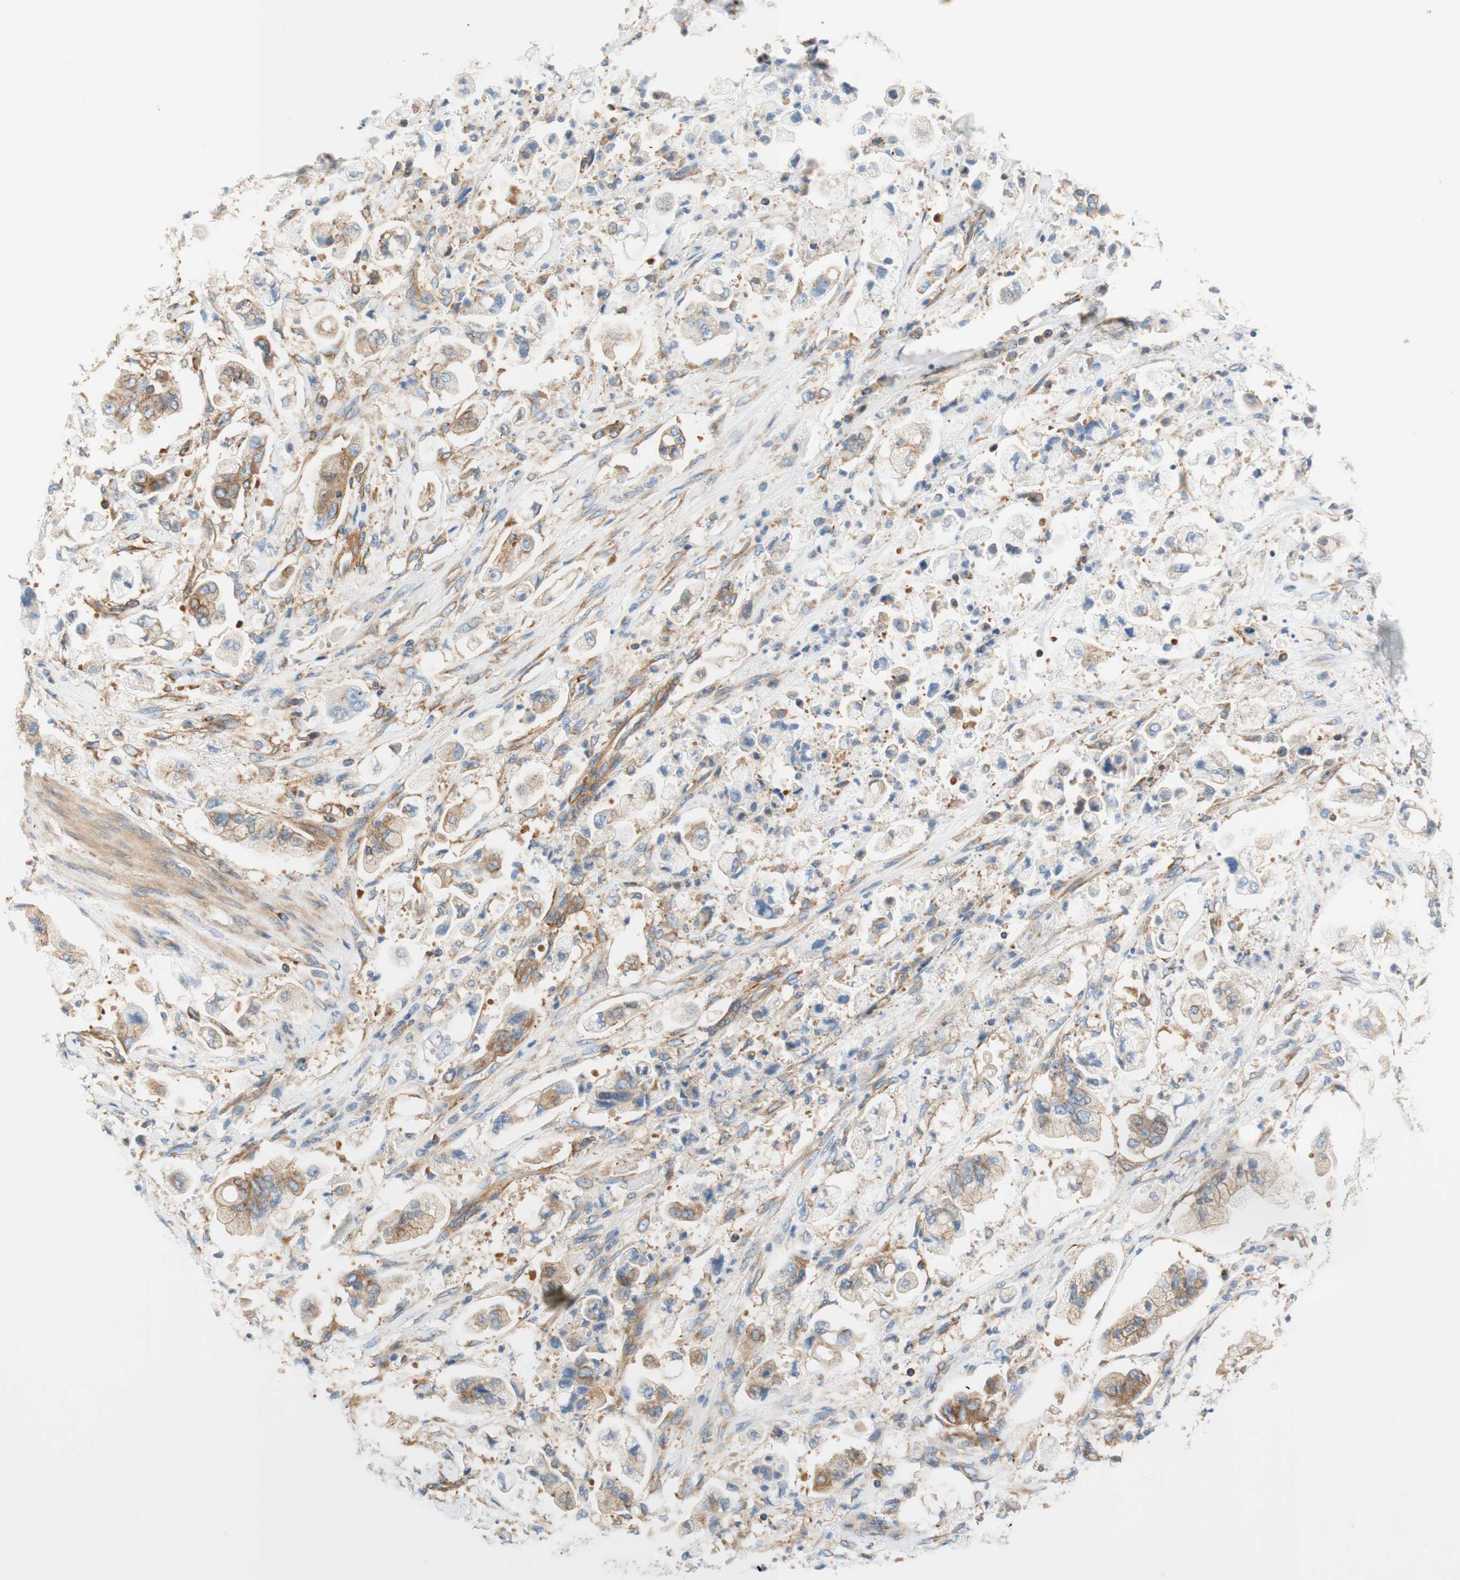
{"staining": {"intensity": "moderate", "quantity": ">75%", "location": "cytoplasmic/membranous"}, "tissue": "stomach cancer", "cell_type": "Tumor cells", "image_type": "cancer", "snomed": [{"axis": "morphology", "description": "Adenocarcinoma, NOS"}, {"axis": "topography", "description": "Stomach"}], "caption": "A medium amount of moderate cytoplasmic/membranous staining is identified in about >75% of tumor cells in stomach adenocarcinoma tissue.", "gene": "VPS26A", "patient": {"sex": "male", "age": 62}}